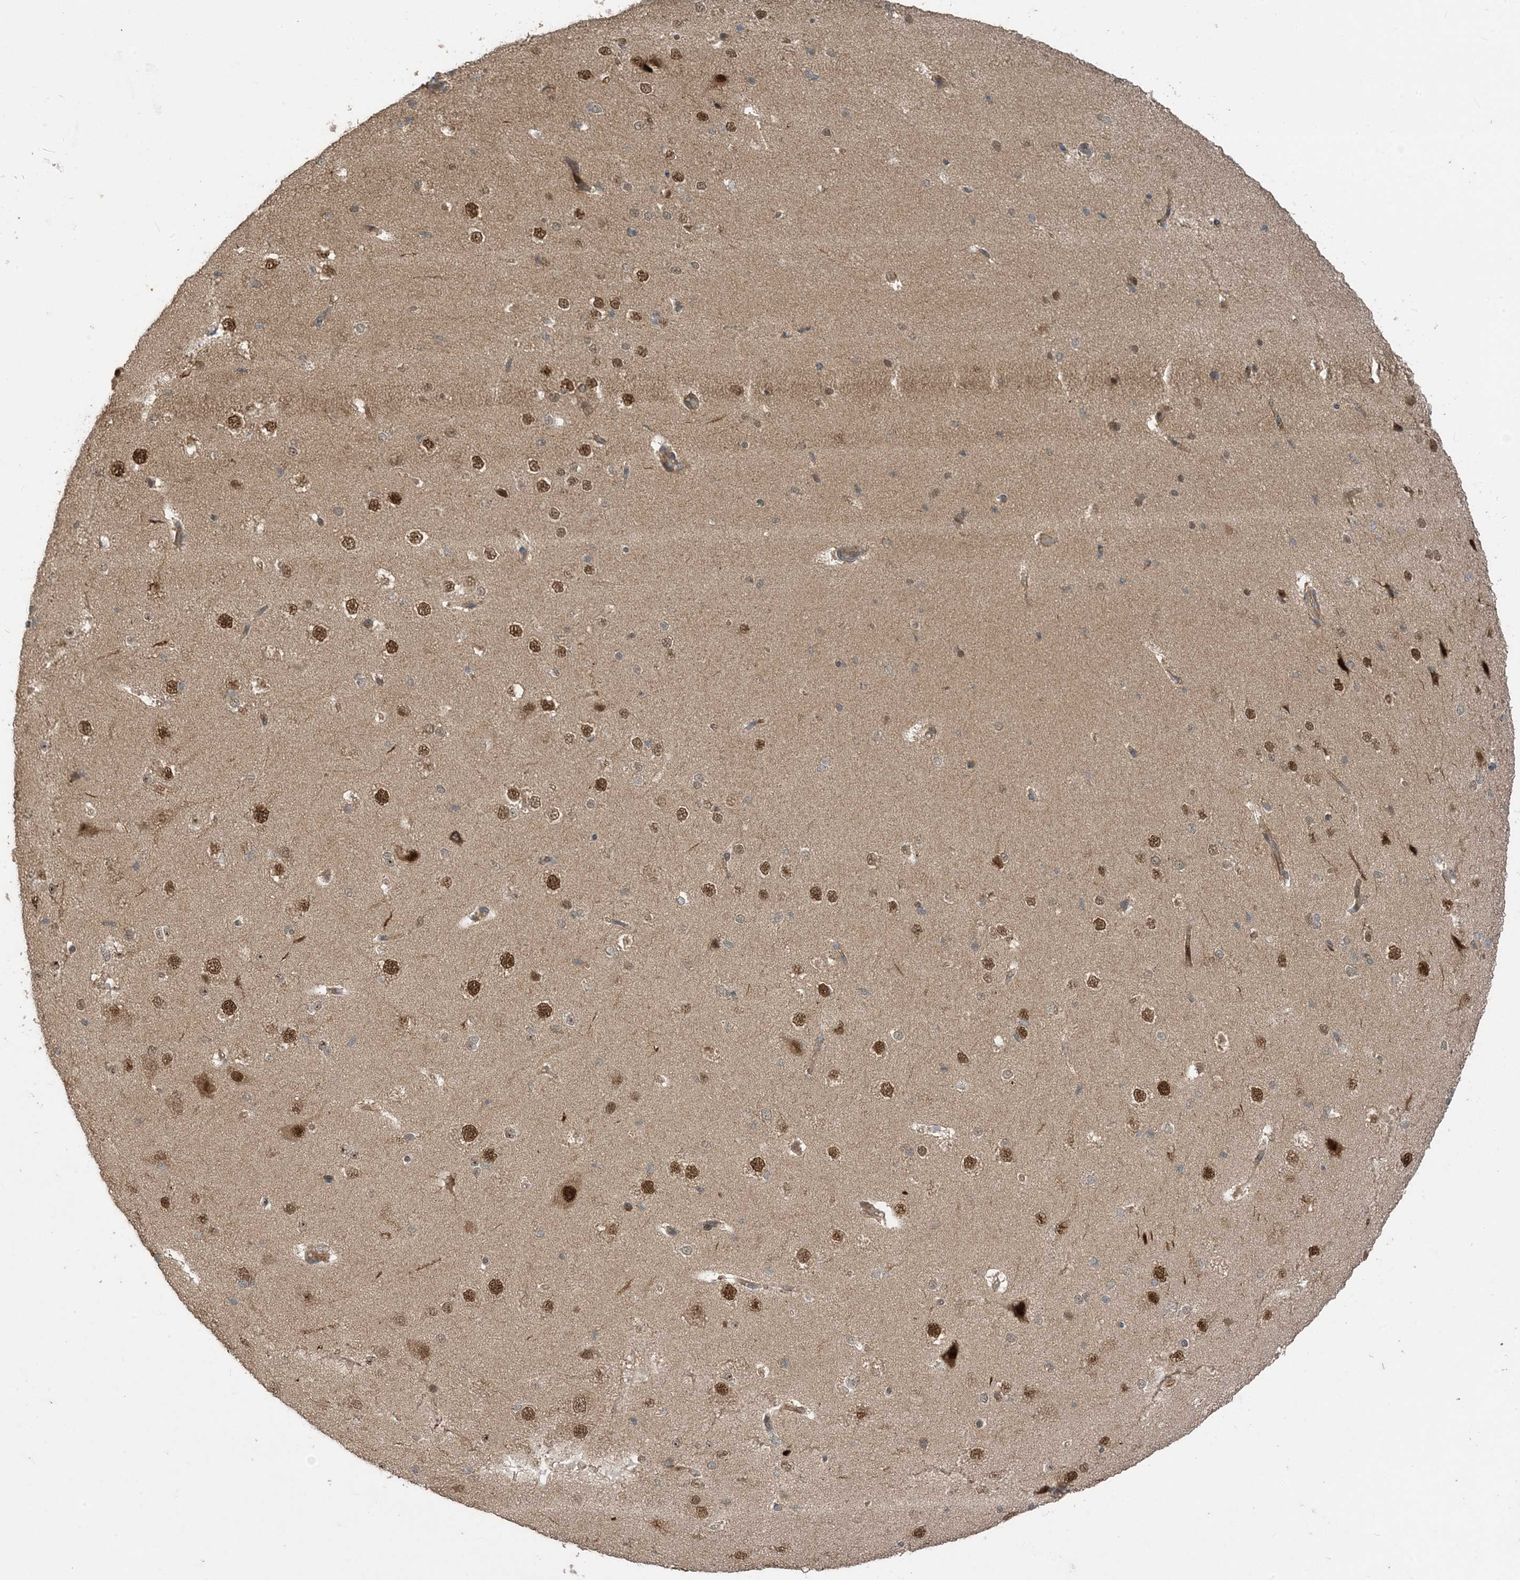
{"staining": {"intensity": "negative", "quantity": "none", "location": "none"}, "tissue": "cerebral cortex", "cell_type": "Endothelial cells", "image_type": "normal", "snomed": [{"axis": "morphology", "description": "Normal tissue, NOS"}, {"axis": "morphology", "description": "Developmental malformation"}, {"axis": "topography", "description": "Cerebral cortex"}], "caption": "DAB immunohistochemical staining of unremarkable human cerebral cortex exhibits no significant staining in endothelial cells.", "gene": "PUSL1", "patient": {"sex": "female", "age": 30}}